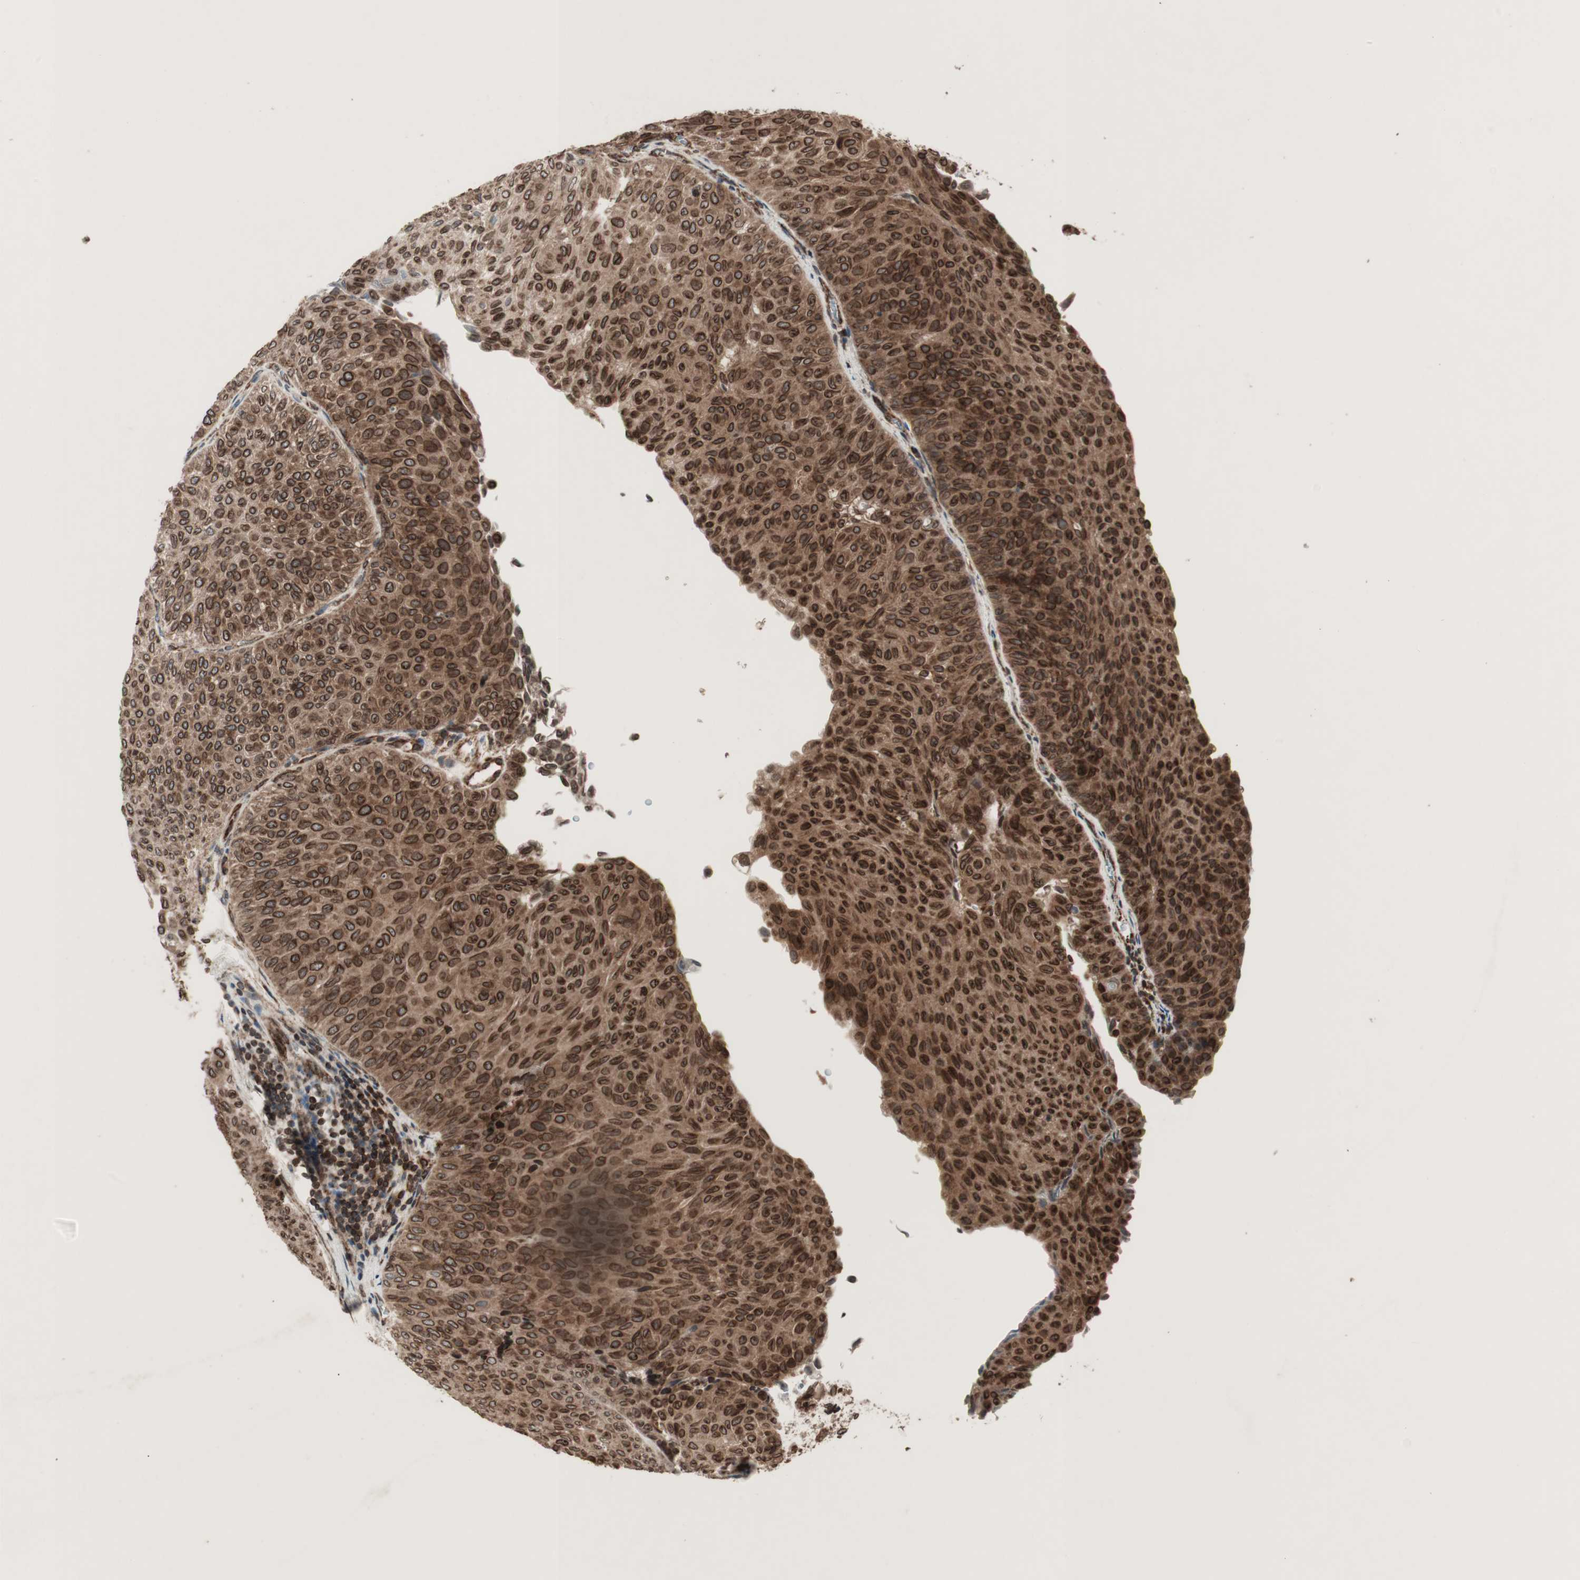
{"staining": {"intensity": "strong", "quantity": ">75%", "location": "cytoplasmic/membranous,nuclear"}, "tissue": "urothelial cancer", "cell_type": "Tumor cells", "image_type": "cancer", "snomed": [{"axis": "morphology", "description": "Urothelial carcinoma, Low grade"}, {"axis": "topography", "description": "Urinary bladder"}], "caption": "A high-resolution micrograph shows immunohistochemistry (IHC) staining of urothelial cancer, which reveals strong cytoplasmic/membranous and nuclear expression in approximately >75% of tumor cells.", "gene": "NUP62", "patient": {"sex": "male", "age": 78}}